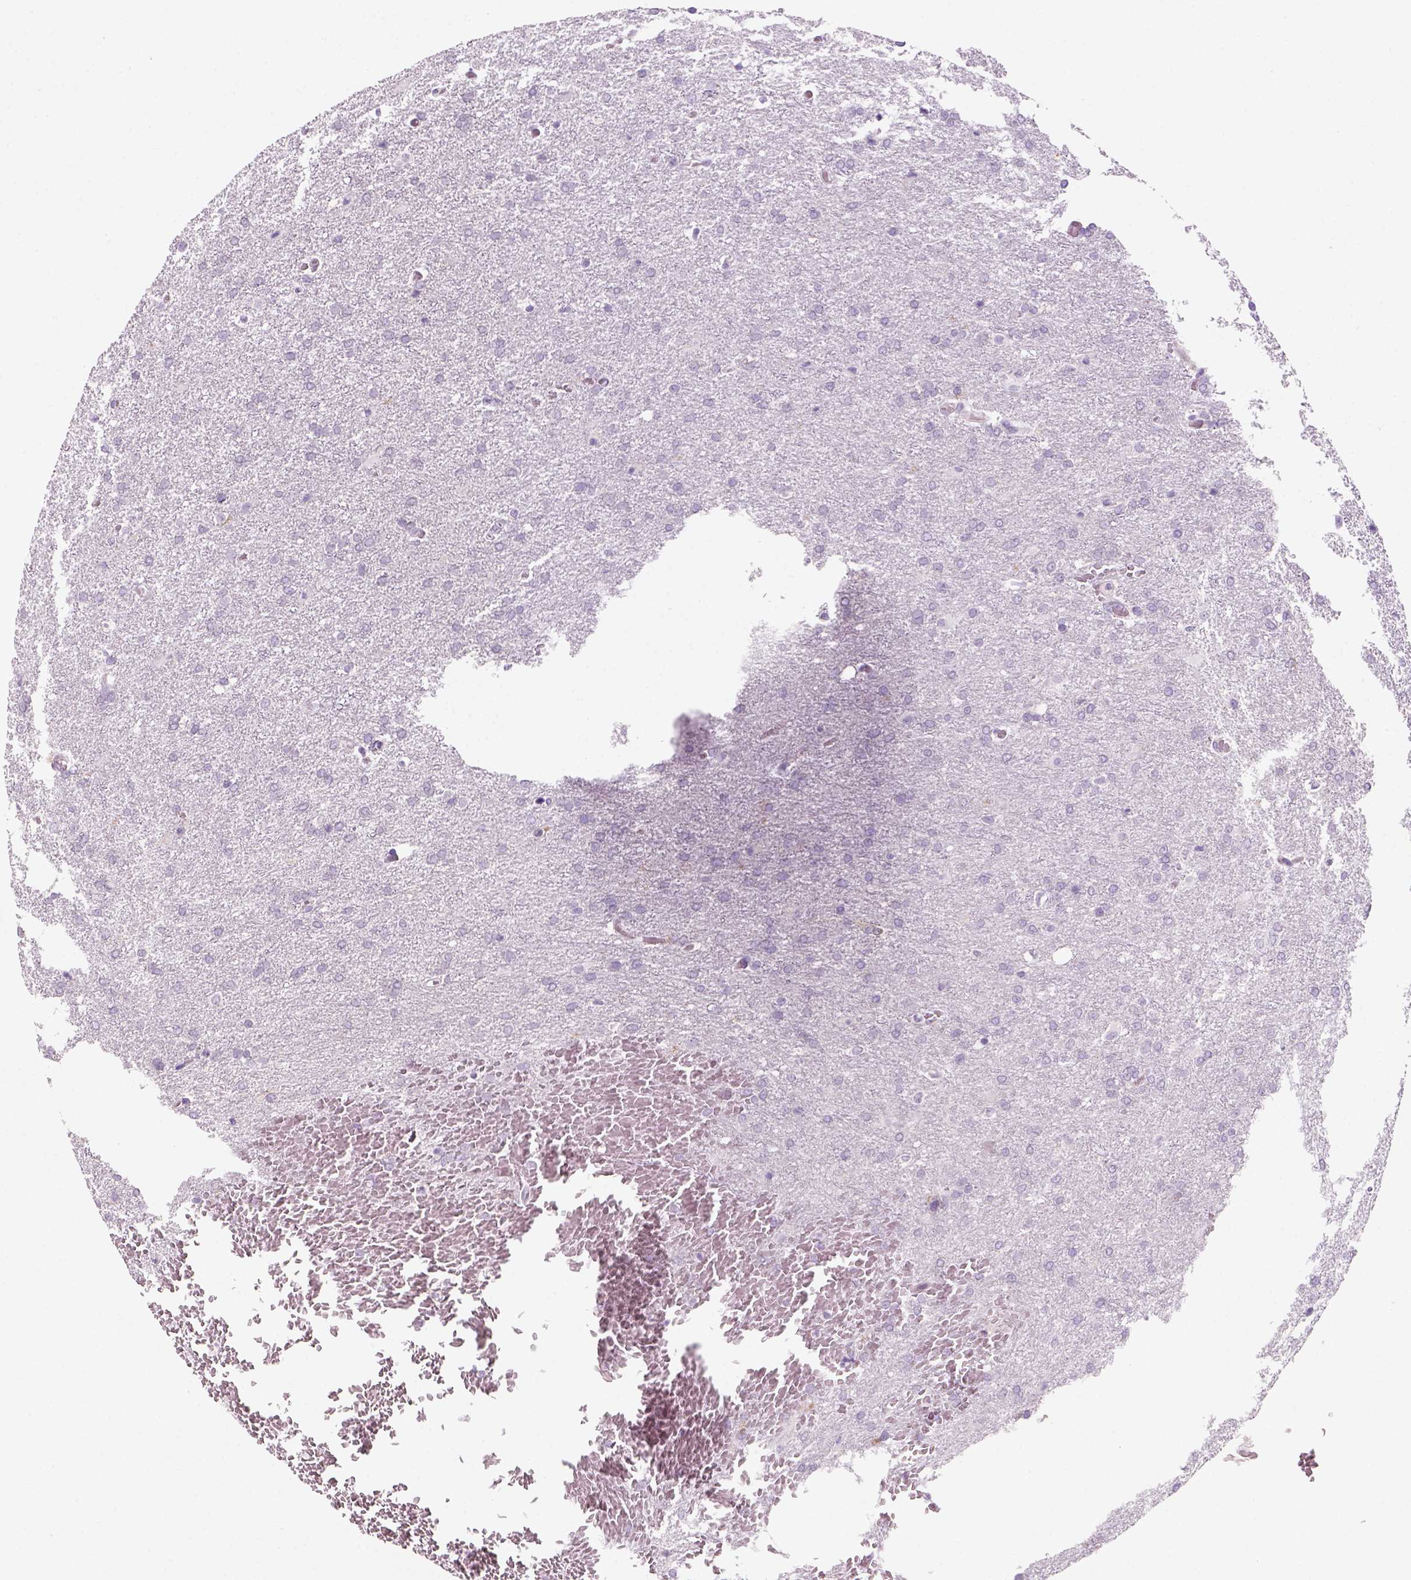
{"staining": {"intensity": "negative", "quantity": "none", "location": "none"}, "tissue": "glioma", "cell_type": "Tumor cells", "image_type": "cancer", "snomed": [{"axis": "morphology", "description": "Glioma, malignant, High grade"}, {"axis": "topography", "description": "Brain"}], "caption": "The micrograph displays no staining of tumor cells in malignant glioma (high-grade). (DAB immunohistochemistry (IHC), high magnification).", "gene": "KRT25", "patient": {"sex": "male", "age": 68}}